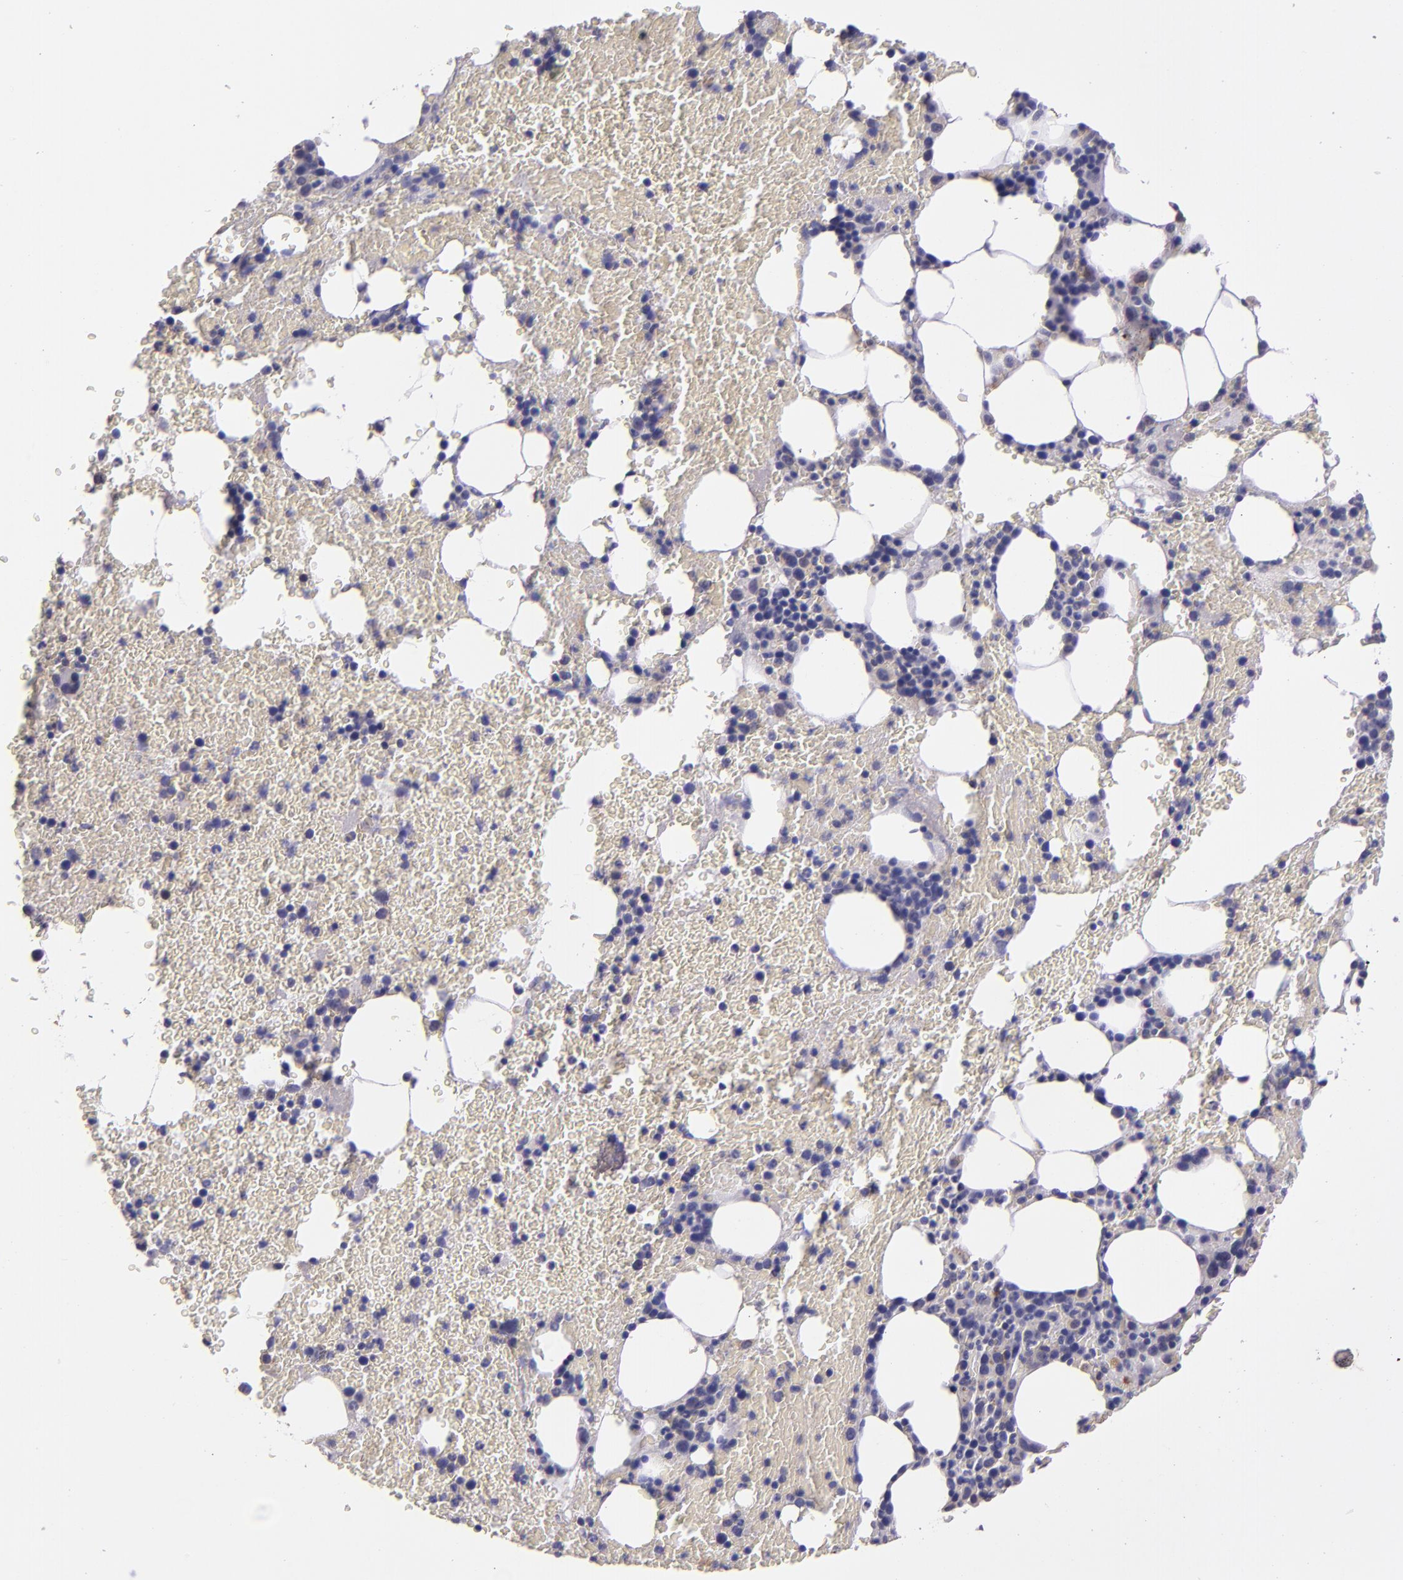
{"staining": {"intensity": "weak", "quantity": "<25%", "location": "cytoplasmic/membranous"}, "tissue": "bone marrow", "cell_type": "Hematopoietic cells", "image_type": "normal", "snomed": [{"axis": "morphology", "description": "Normal tissue, NOS"}, {"axis": "topography", "description": "Bone marrow"}], "caption": "Immunohistochemical staining of benign bone marrow exhibits no significant staining in hematopoietic cells.", "gene": "PAPPA", "patient": {"sex": "female", "age": 84}}